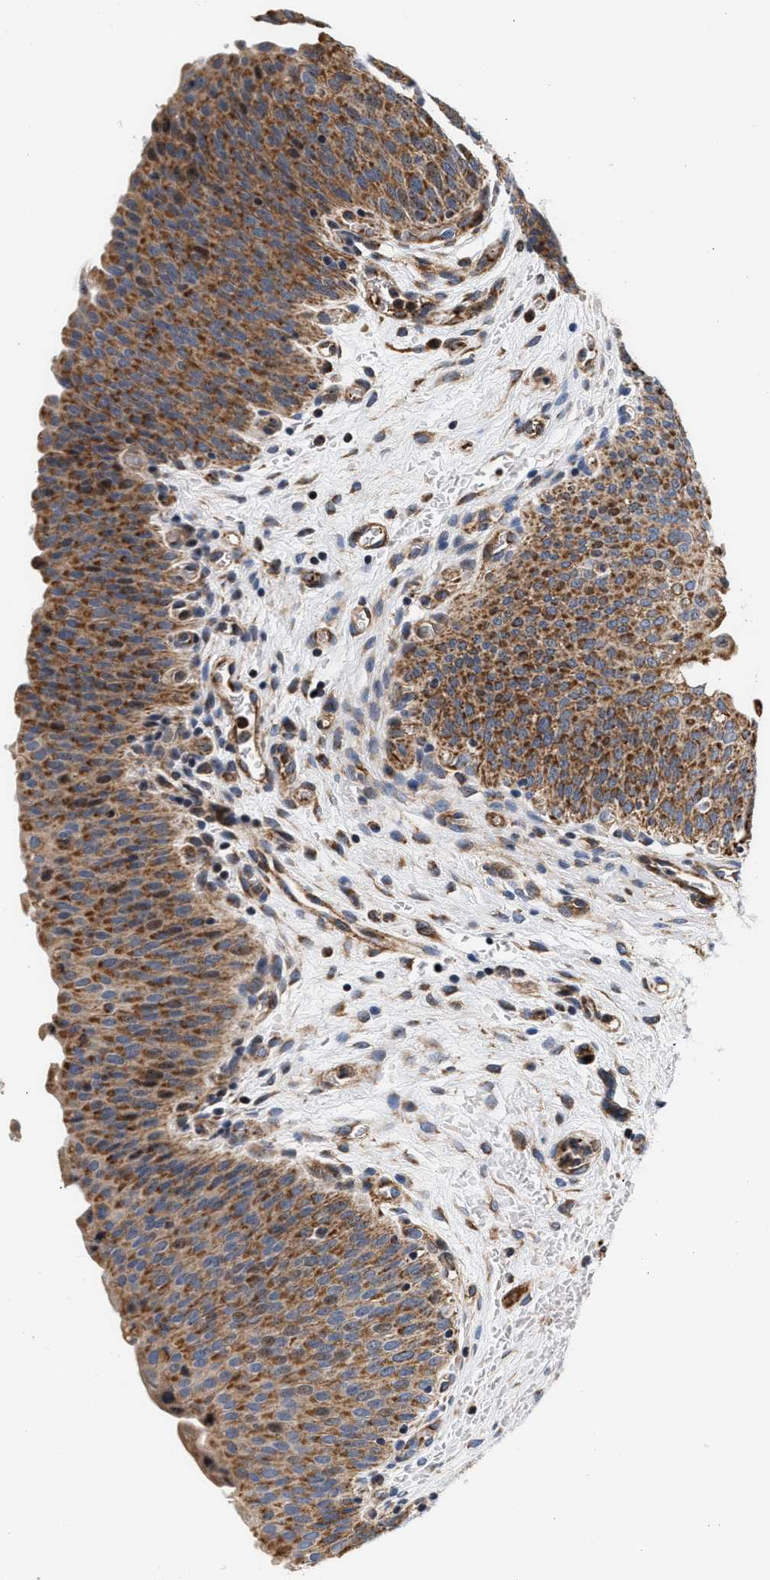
{"staining": {"intensity": "moderate", "quantity": ">75%", "location": "cytoplasmic/membranous"}, "tissue": "urinary bladder", "cell_type": "Urothelial cells", "image_type": "normal", "snomed": [{"axis": "morphology", "description": "Normal tissue, NOS"}, {"axis": "morphology", "description": "Dysplasia, NOS"}, {"axis": "topography", "description": "Urinary bladder"}], "caption": "The micrograph exhibits a brown stain indicating the presence of a protein in the cytoplasmic/membranous of urothelial cells in urinary bladder. Nuclei are stained in blue.", "gene": "SGK1", "patient": {"sex": "male", "age": 35}}